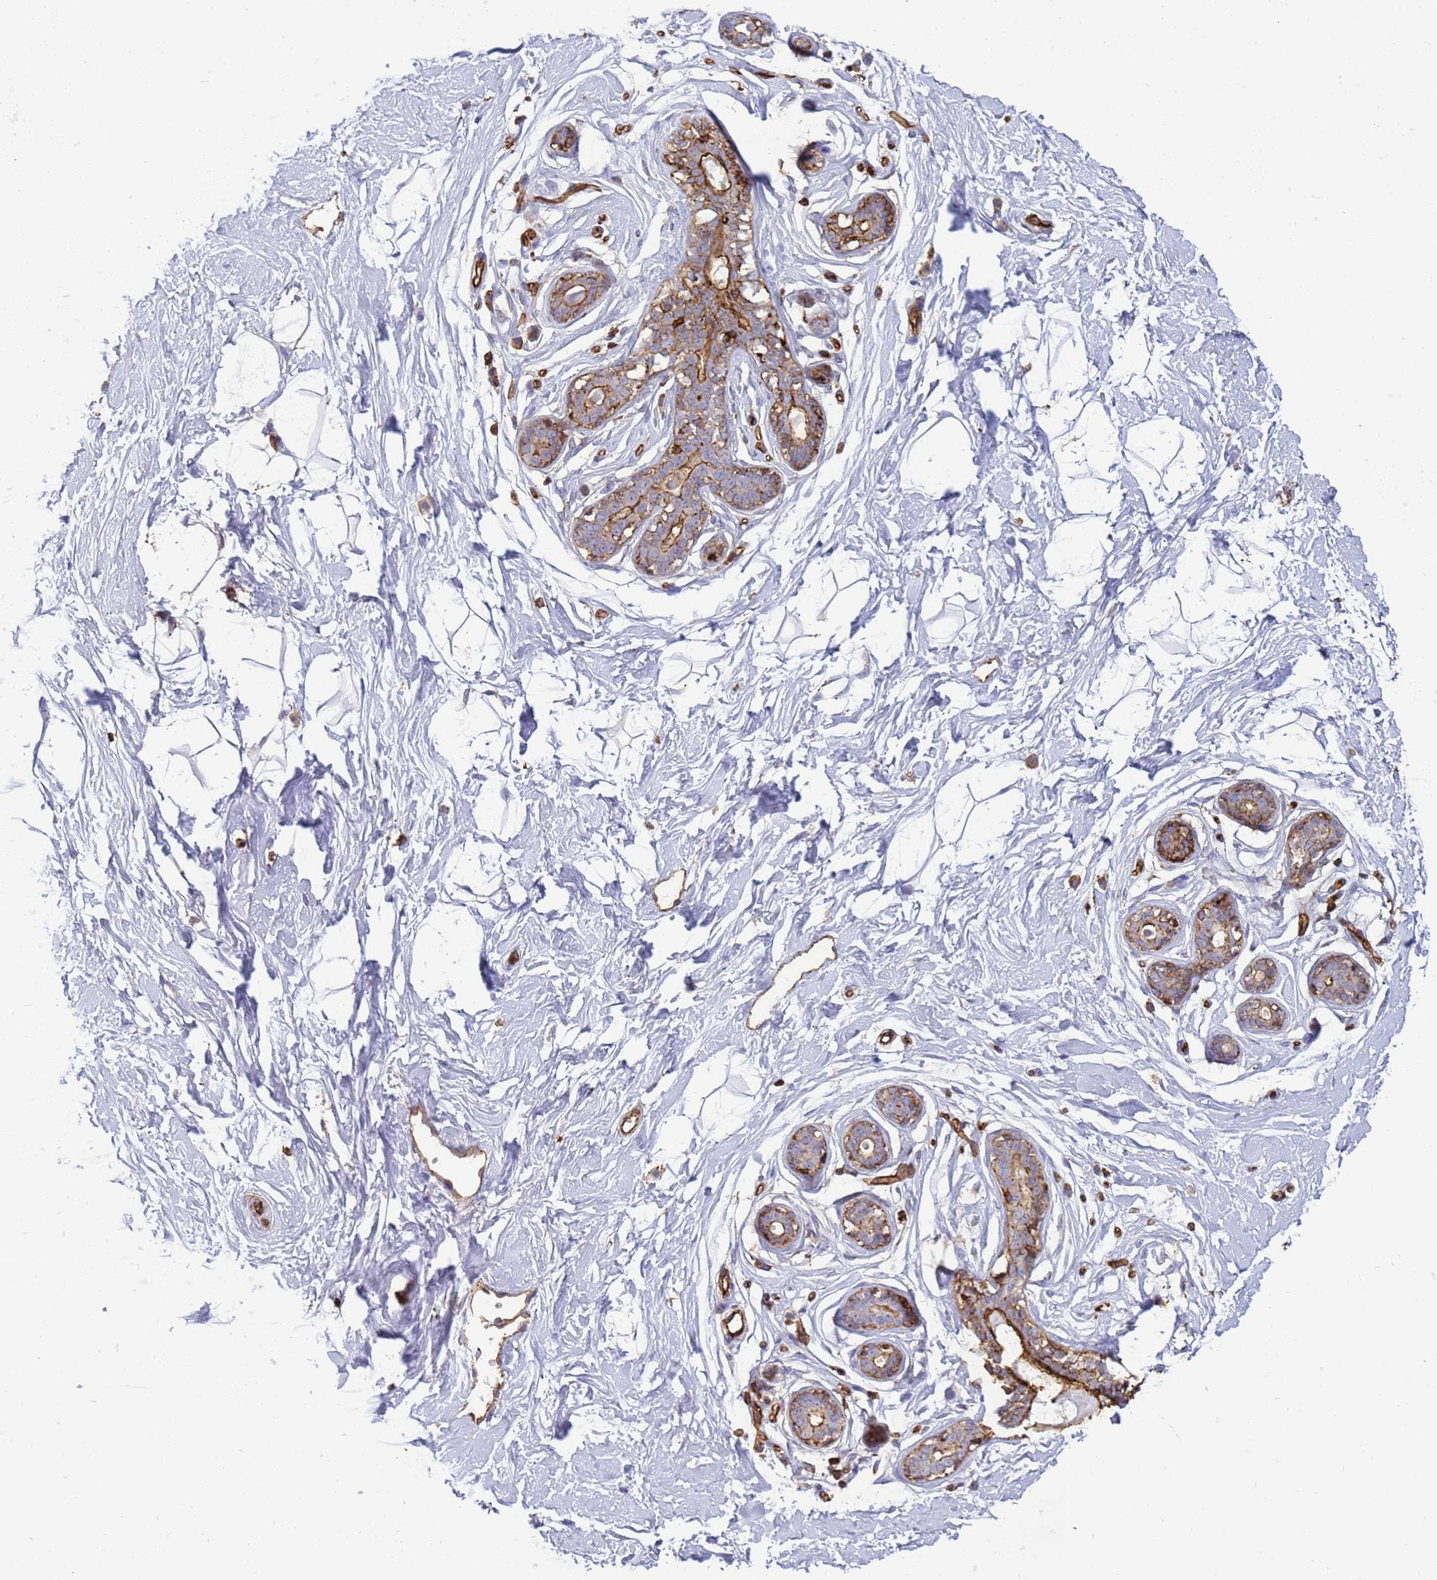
{"staining": {"intensity": "negative", "quantity": "none", "location": "none"}, "tissue": "breast", "cell_type": "Adipocytes", "image_type": "normal", "snomed": [{"axis": "morphology", "description": "Normal tissue, NOS"}, {"axis": "morphology", "description": "Adenoma, NOS"}, {"axis": "topography", "description": "Breast"}], "caption": "Photomicrograph shows no significant protein positivity in adipocytes of benign breast. The staining is performed using DAB (3,3'-diaminobenzidine) brown chromogen with nuclei counter-stained in using hematoxylin.", "gene": "ZBTB8OS", "patient": {"sex": "female", "age": 23}}